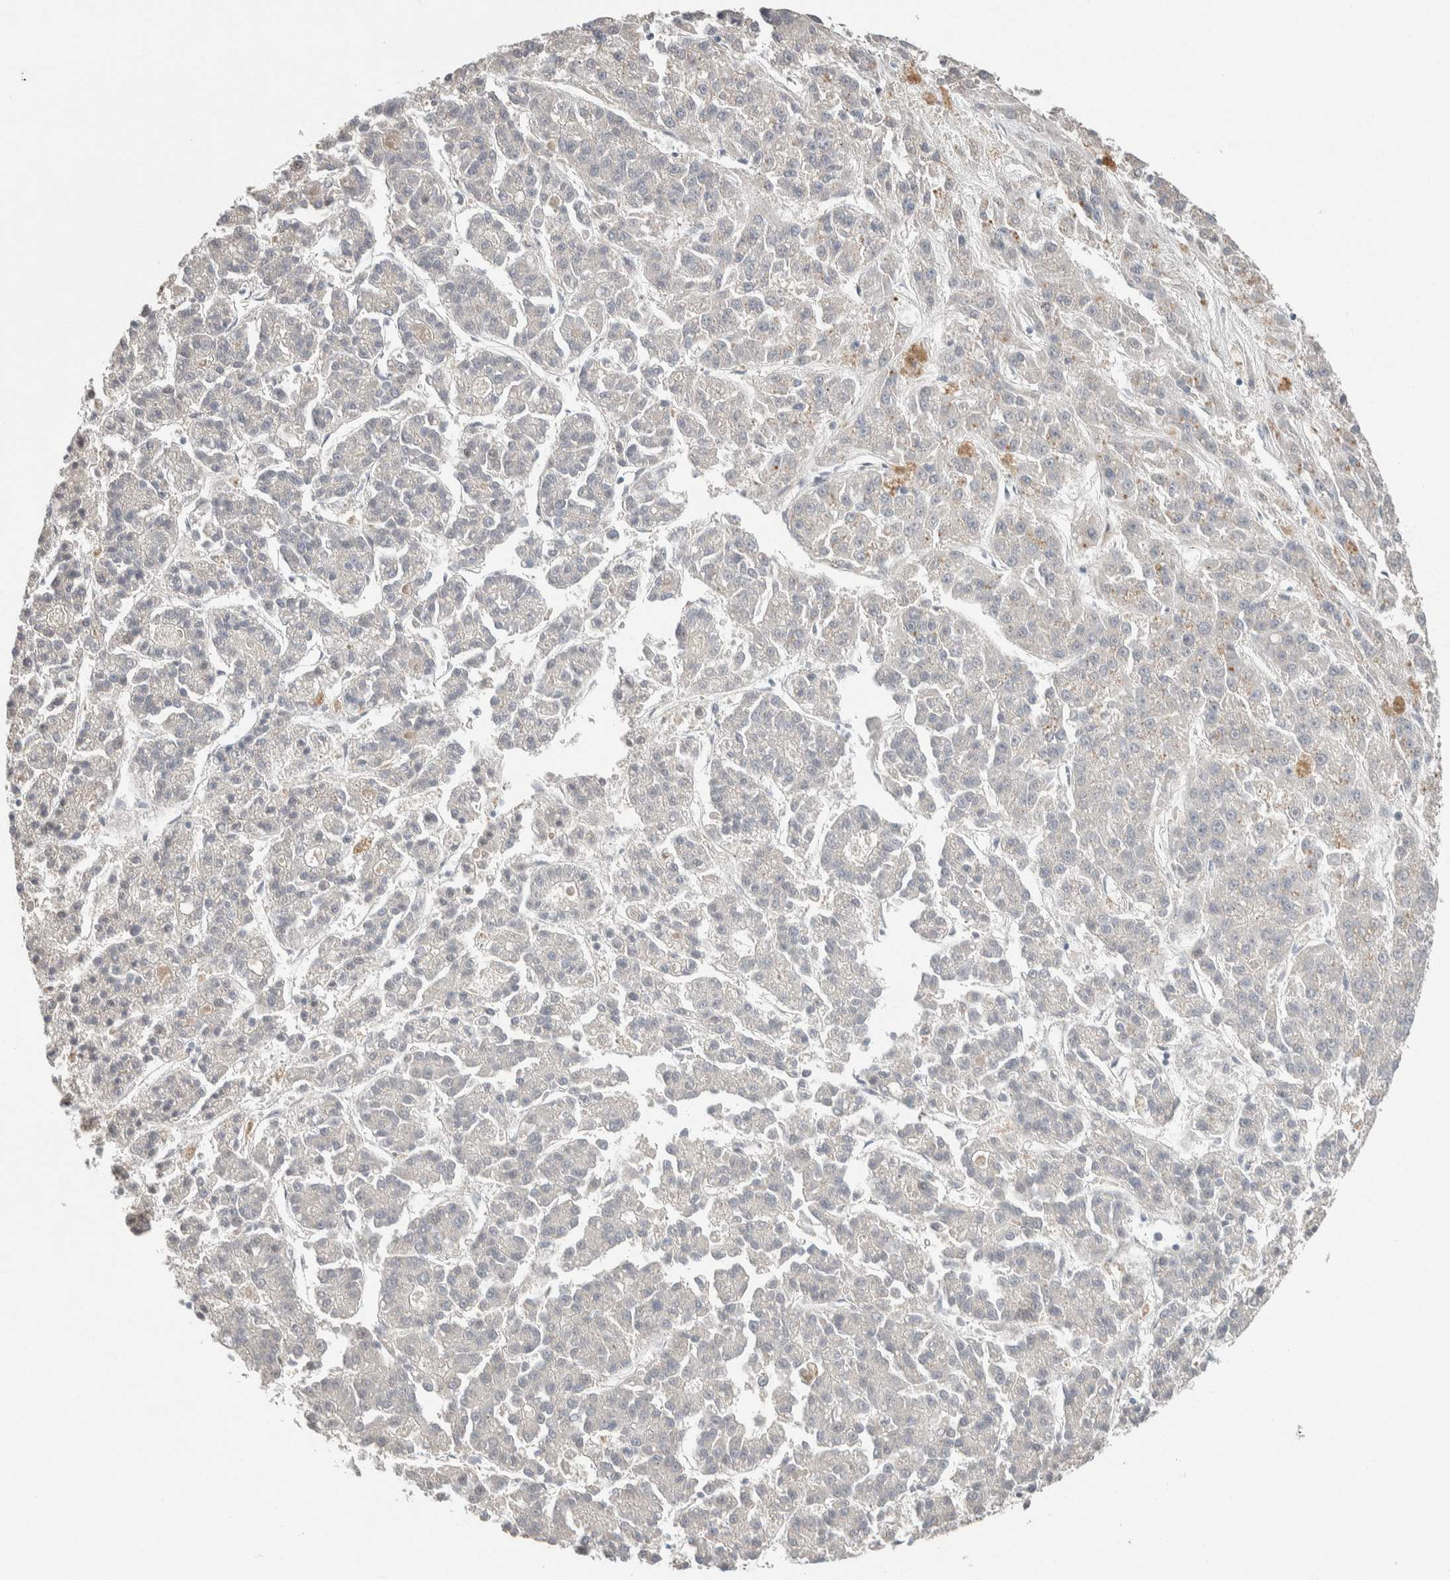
{"staining": {"intensity": "negative", "quantity": "none", "location": "none"}, "tissue": "liver cancer", "cell_type": "Tumor cells", "image_type": "cancer", "snomed": [{"axis": "morphology", "description": "Carcinoma, Hepatocellular, NOS"}, {"axis": "topography", "description": "Liver"}], "caption": "There is no significant staining in tumor cells of liver cancer (hepatocellular carcinoma).", "gene": "SCN2A", "patient": {"sex": "male", "age": 70}}